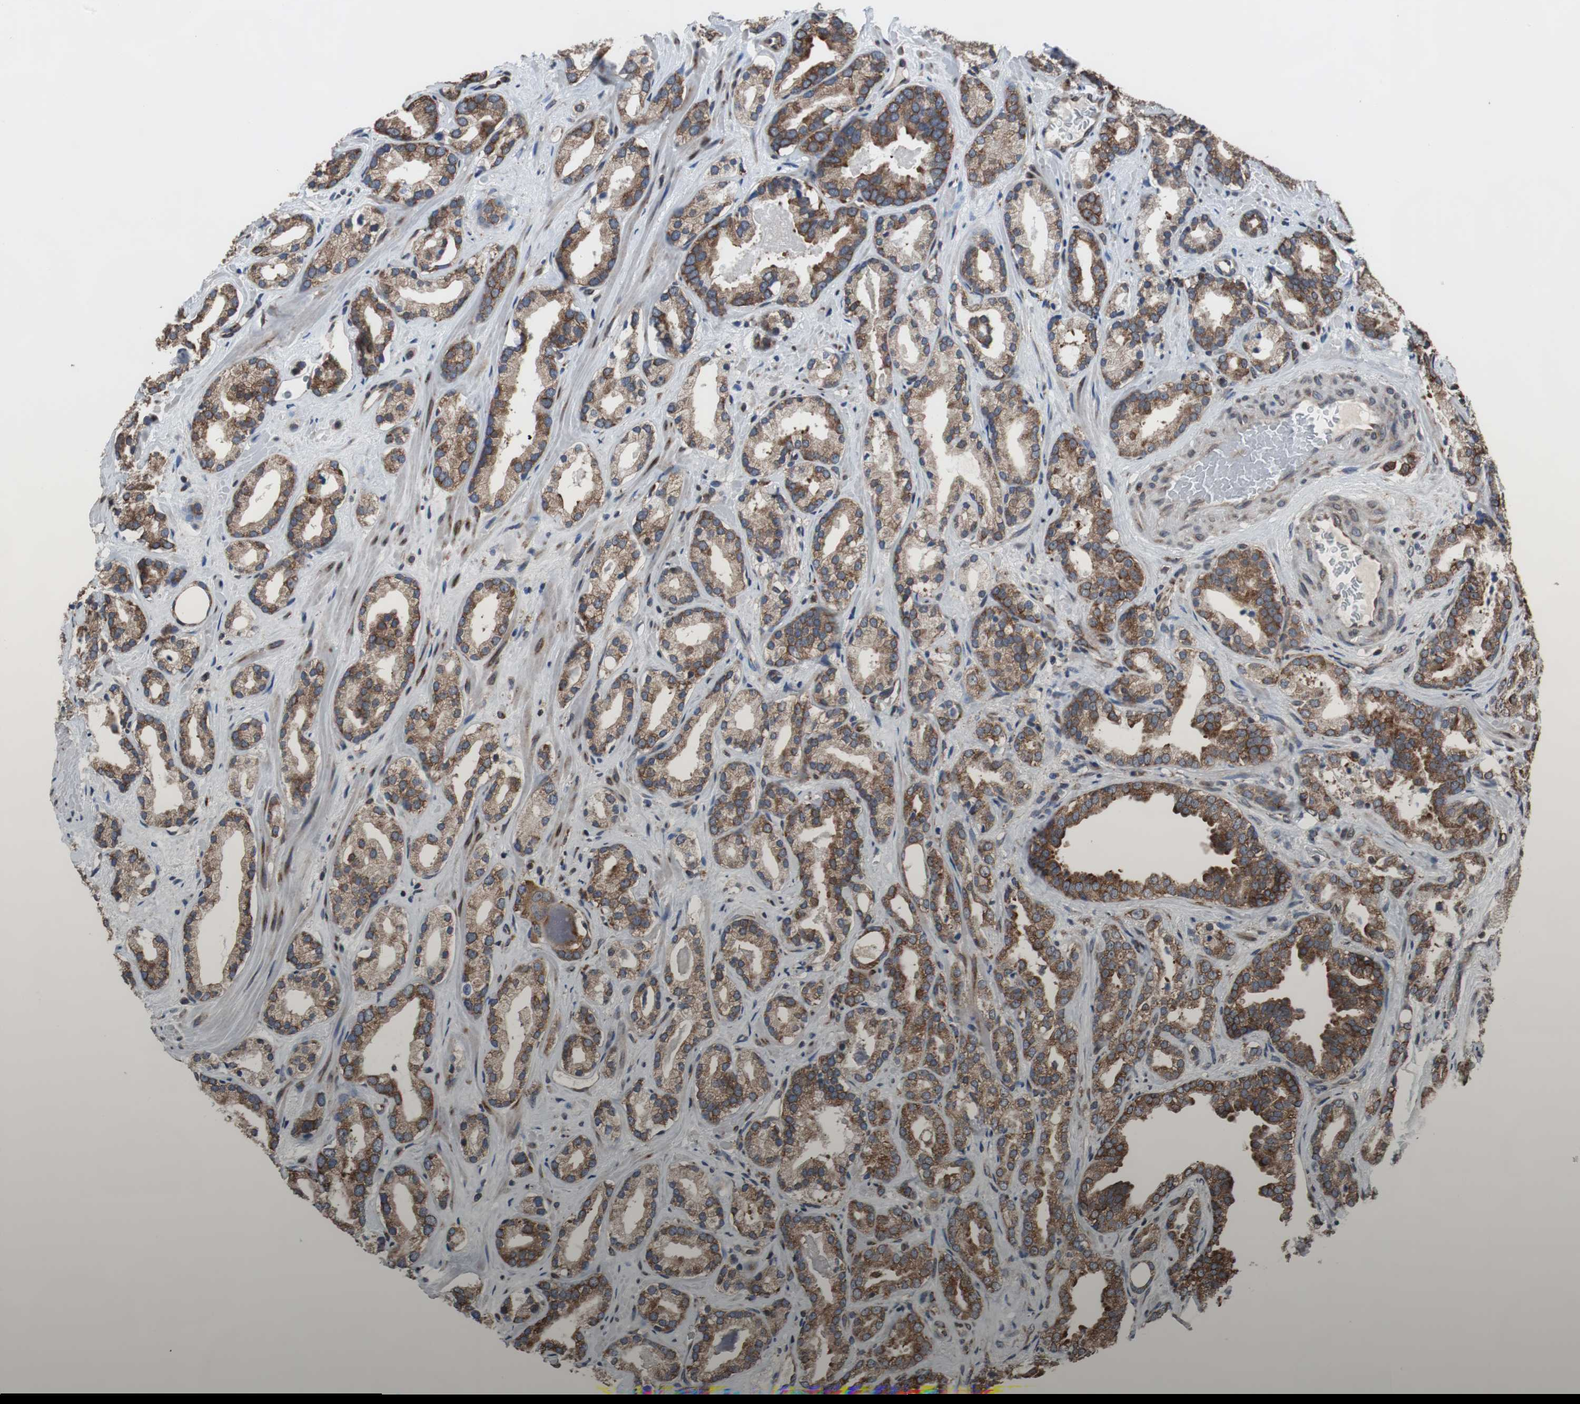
{"staining": {"intensity": "strong", "quantity": ">75%", "location": "cytoplasmic/membranous"}, "tissue": "prostate cancer", "cell_type": "Tumor cells", "image_type": "cancer", "snomed": [{"axis": "morphology", "description": "Adenocarcinoma, Low grade"}, {"axis": "topography", "description": "Prostate"}], "caption": "Protein expression analysis of human prostate cancer (low-grade adenocarcinoma) reveals strong cytoplasmic/membranous staining in about >75% of tumor cells.", "gene": "USP10", "patient": {"sex": "male", "age": 63}}